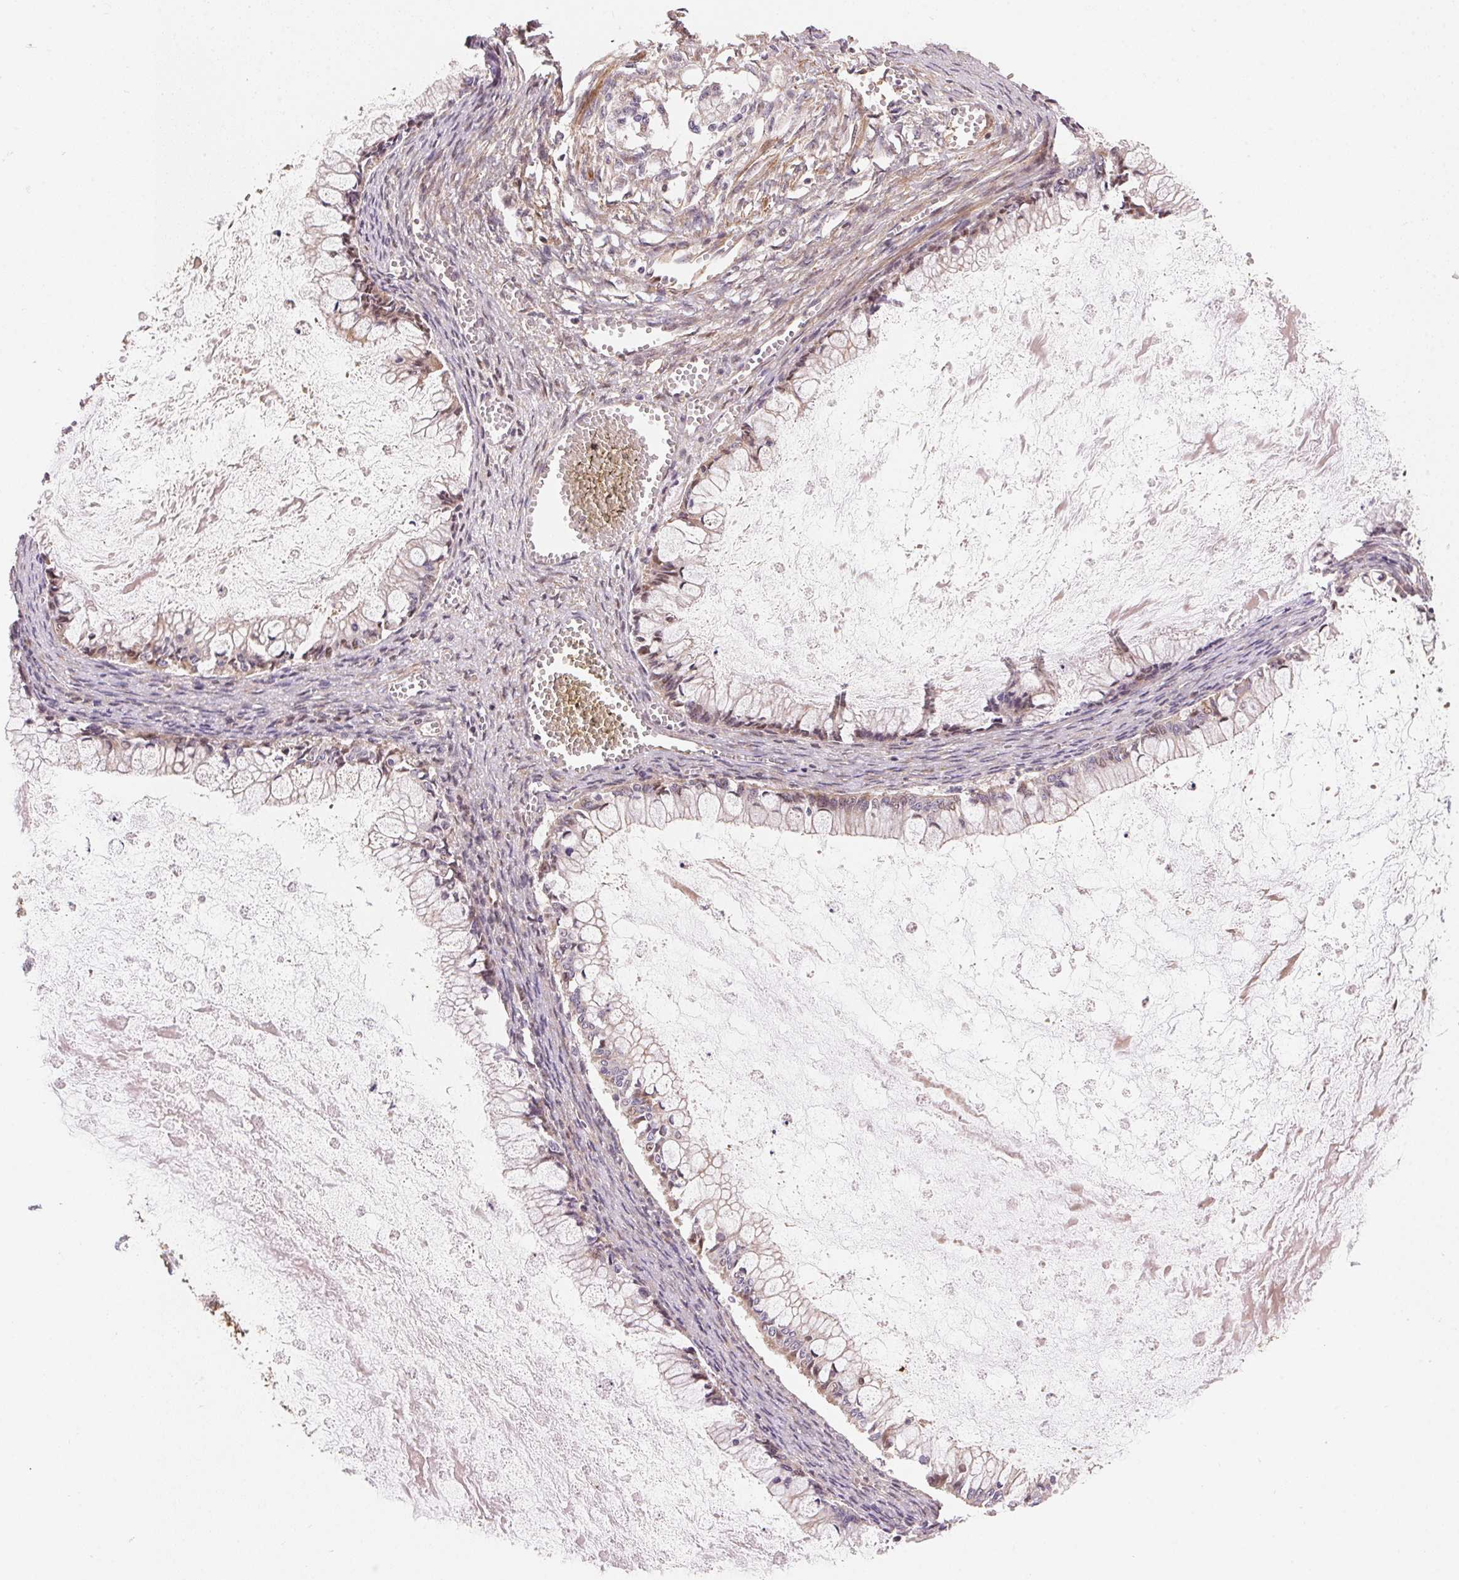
{"staining": {"intensity": "weak", "quantity": "<25%", "location": "cytoplasmic/membranous,nuclear"}, "tissue": "ovarian cancer", "cell_type": "Tumor cells", "image_type": "cancer", "snomed": [{"axis": "morphology", "description": "Cystadenocarcinoma, mucinous, NOS"}, {"axis": "topography", "description": "Ovary"}], "caption": "Protein analysis of ovarian cancer (mucinous cystadenocarcinoma) displays no significant staining in tumor cells. (DAB (3,3'-diaminobenzidine) immunohistochemistry (IHC) with hematoxylin counter stain).", "gene": "TNIP2", "patient": {"sex": "female", "age": 67}}